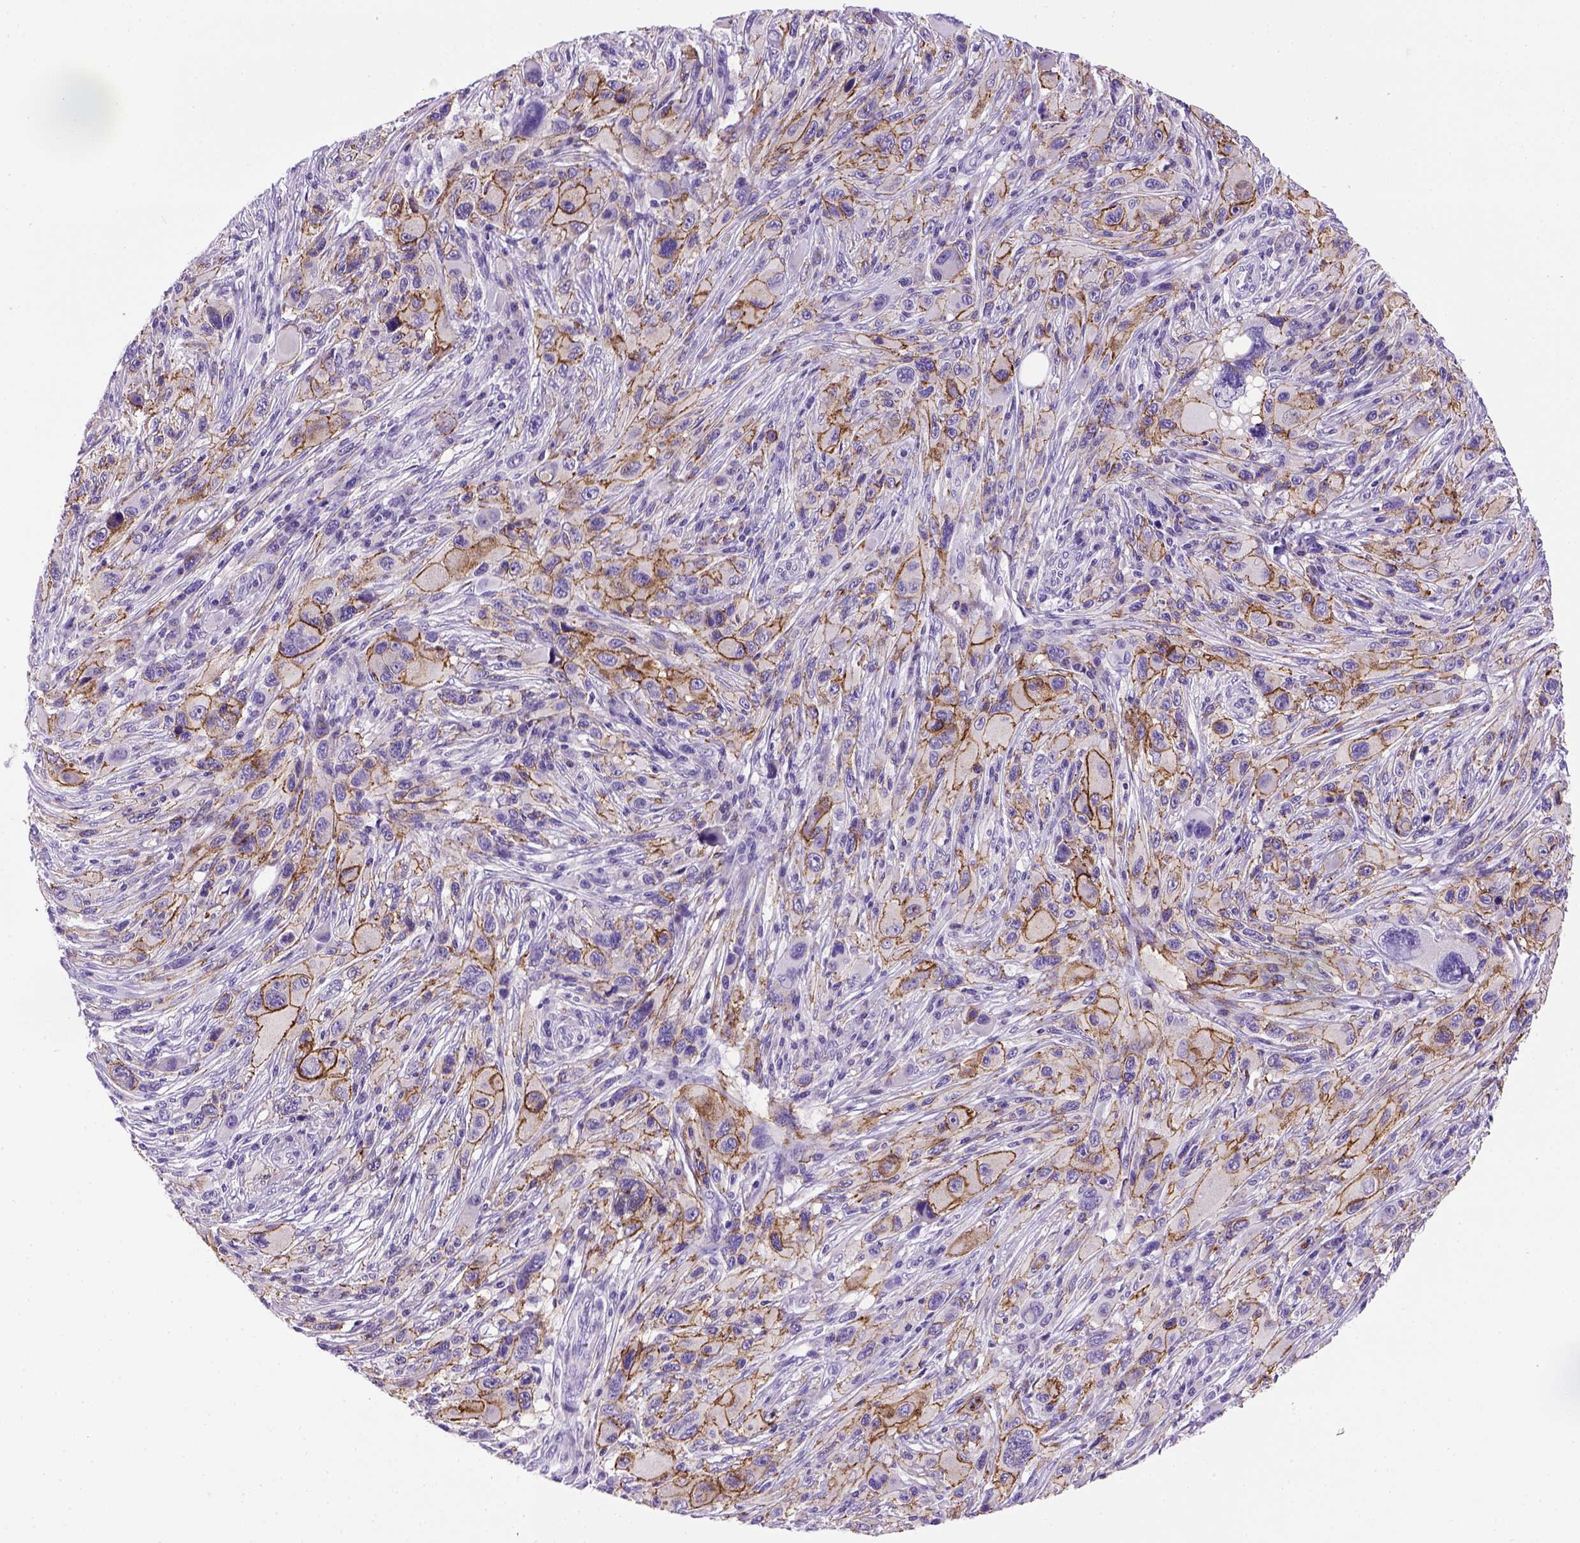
{"staining": {"intensity": "moderate", "quantity": ">75%", "location": "cytoplasmic/membranous"}, "tissue": "melanoma", "cell_type": "Tumor cells", "image_type": "cancer", "snomed": [{"axis": "morphology", "description": "Malignant melanoma, NOS"}, {"axis": "topography", "description": "Skin"}], "caption": "Tumor cells demonstrate medium levels of moderate cytoplasmic/membranous staining in about >75% of cells in human malignant melanoma.", "gene": "CDH1", "patient": {"sex": "male", "age": 53}}